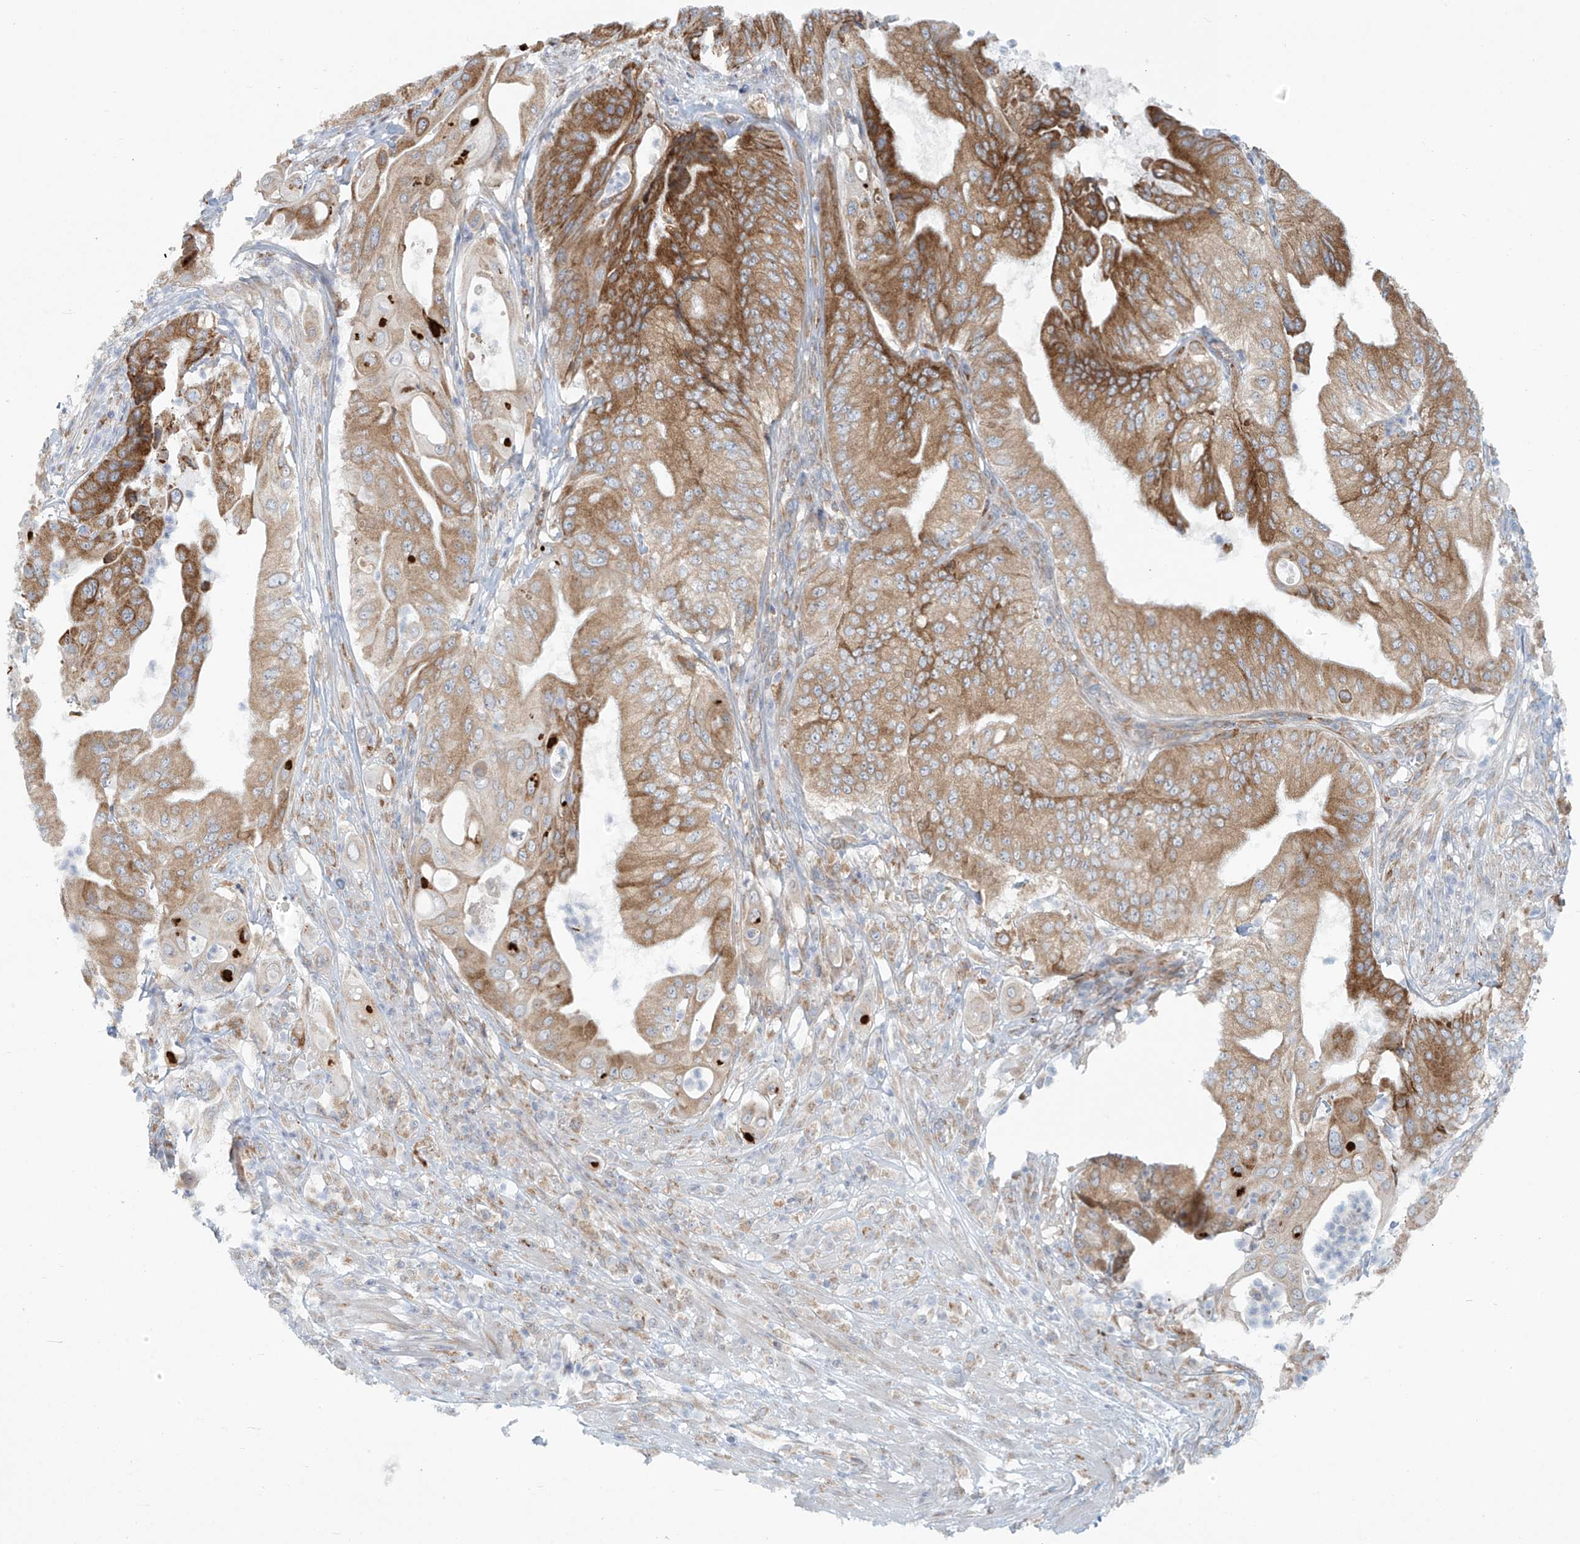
{"staining": {"intensity": "moderate", "quantity": ">75%", "location": "cytoplasmic/membranous"}, "tissue": "pancreatic cancer", "cell_type": "Tumor cells", "image_type": "cancer", "snomed": [{"axis": "morphology", "description": "Adenocarcinoma, NOS"}, {"axis": "topography", "description": "Pancreas"}], "caption": "A high-resolution image shows immunohistochemistry (IHC) staining of pancreatic cancer, which exhibits moderate cytoplasmic/membranous expression in about >75% of tumor cells. Using DAB (3,3'-diaminobenzidine) (brown) and hematoxylin (blue) stains, captured at high magnification using brightfield microscopy.", "gene": "KATNIP", "patient": {"sex": "female", "age": 77}}